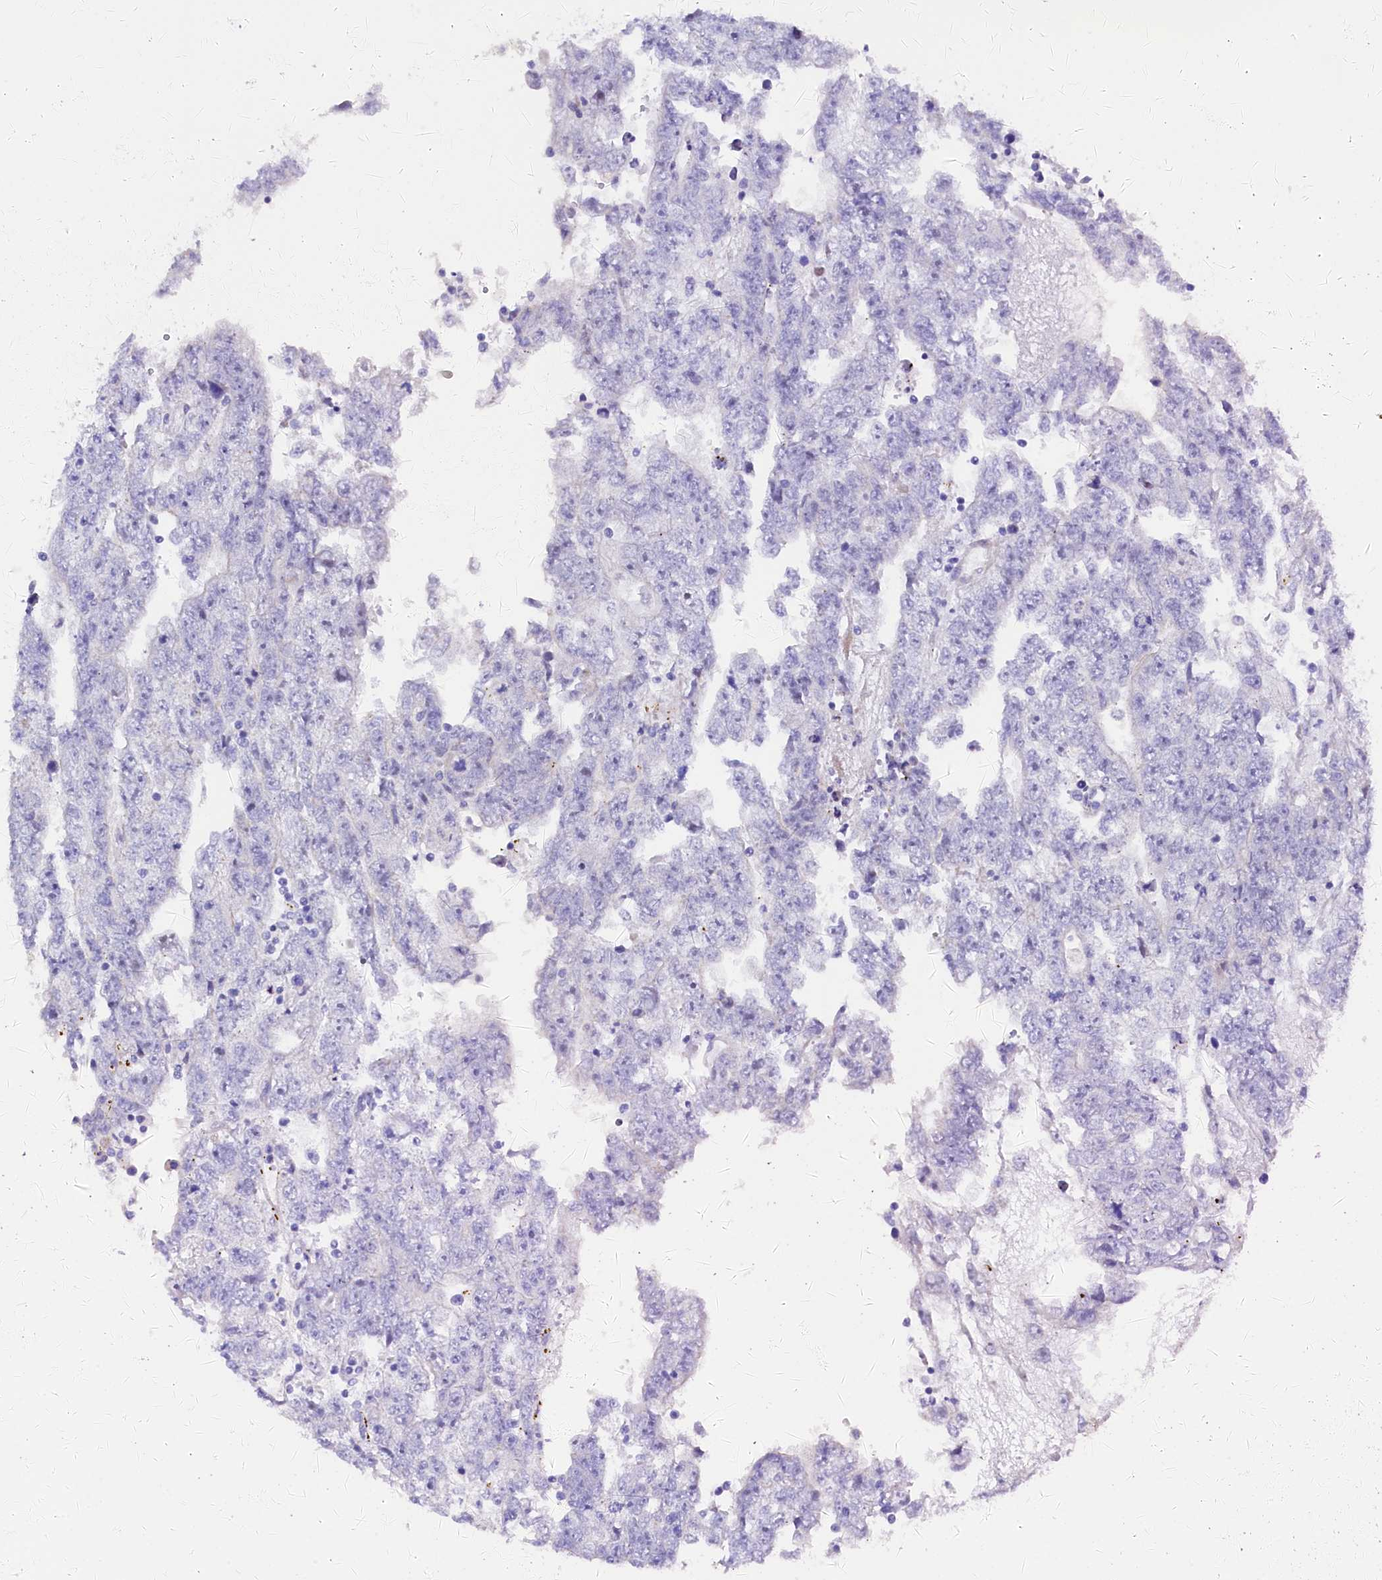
{"staining": {"intensity": "negative", "quantity": "none", "location": "none"}, "tissue": "testis cancer", "cell_type": "Tumor cells", "image_type": "cancer", "snomed": [{"axis": "morphology", "description": "Carcinoma, Embryonal, NOS"}, {"axis": "topography", "description": "Testis"}], "caption": "The micrograph reveals no significant positivity in tumor cells of testis cancer.", "gene": "WNT8A", "patient": {"sex": "male", "age": 25}}